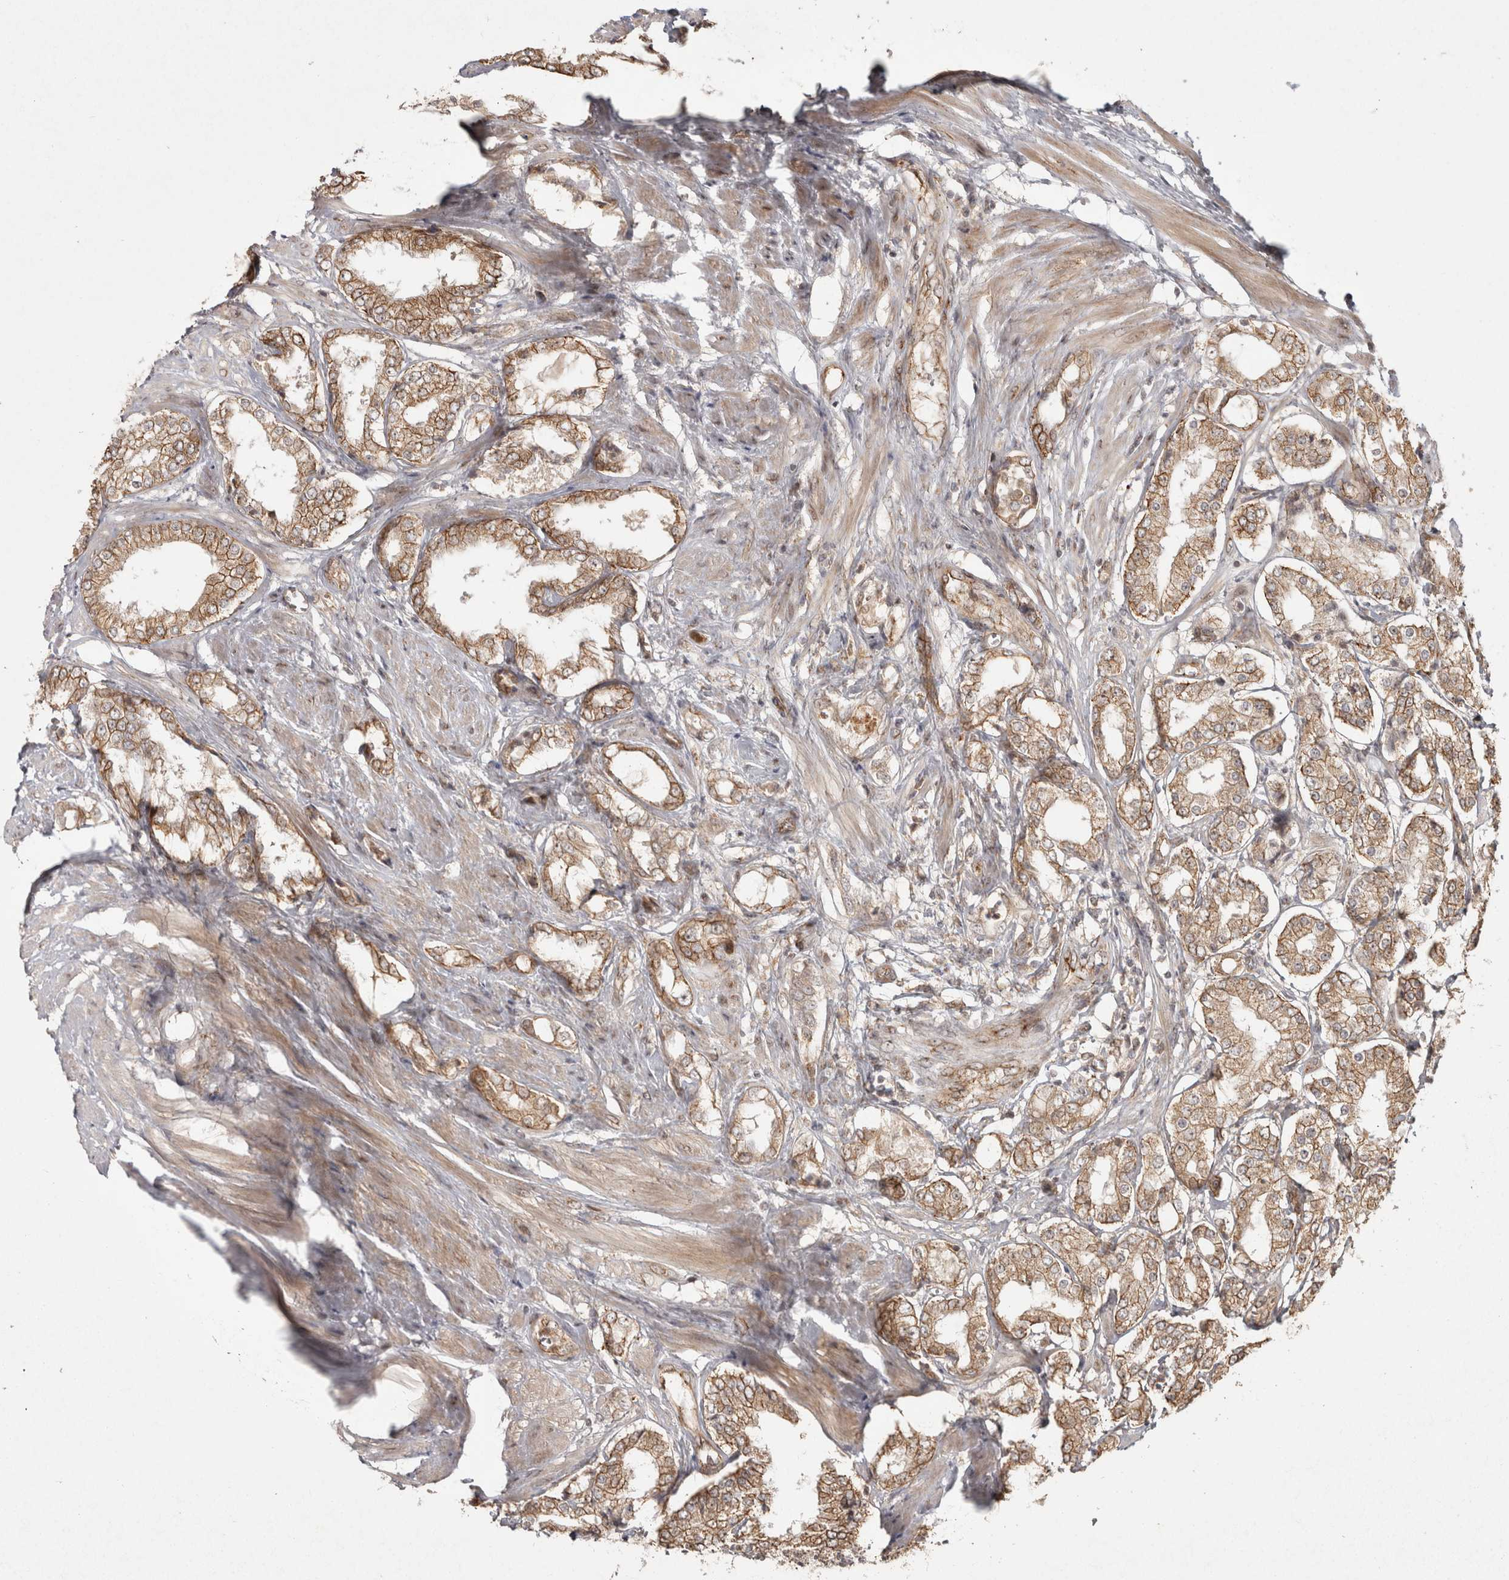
{"staining": {"intensity": "moderate", "quantity": ">75%", "location": "cytoplasmic/membranous"}, "tissue": "prostate cancer", "cell_type": "Tumor cells", "image_type": "cancer", "snomed": [{"axis": "morphology", "description": "Adenocarcinoma, Low grade"}, {"axis": "topography", "description": "Prostate"}], "caption": "The micrograph exhibits immunohistochemical staining of prostate cancer. There is moderate cytoplasmic/membranous positivity is seen in about >75% of tumor cells.", "gene": "CAMSAP2", "patient": {"sex": "male", "age": 62}}